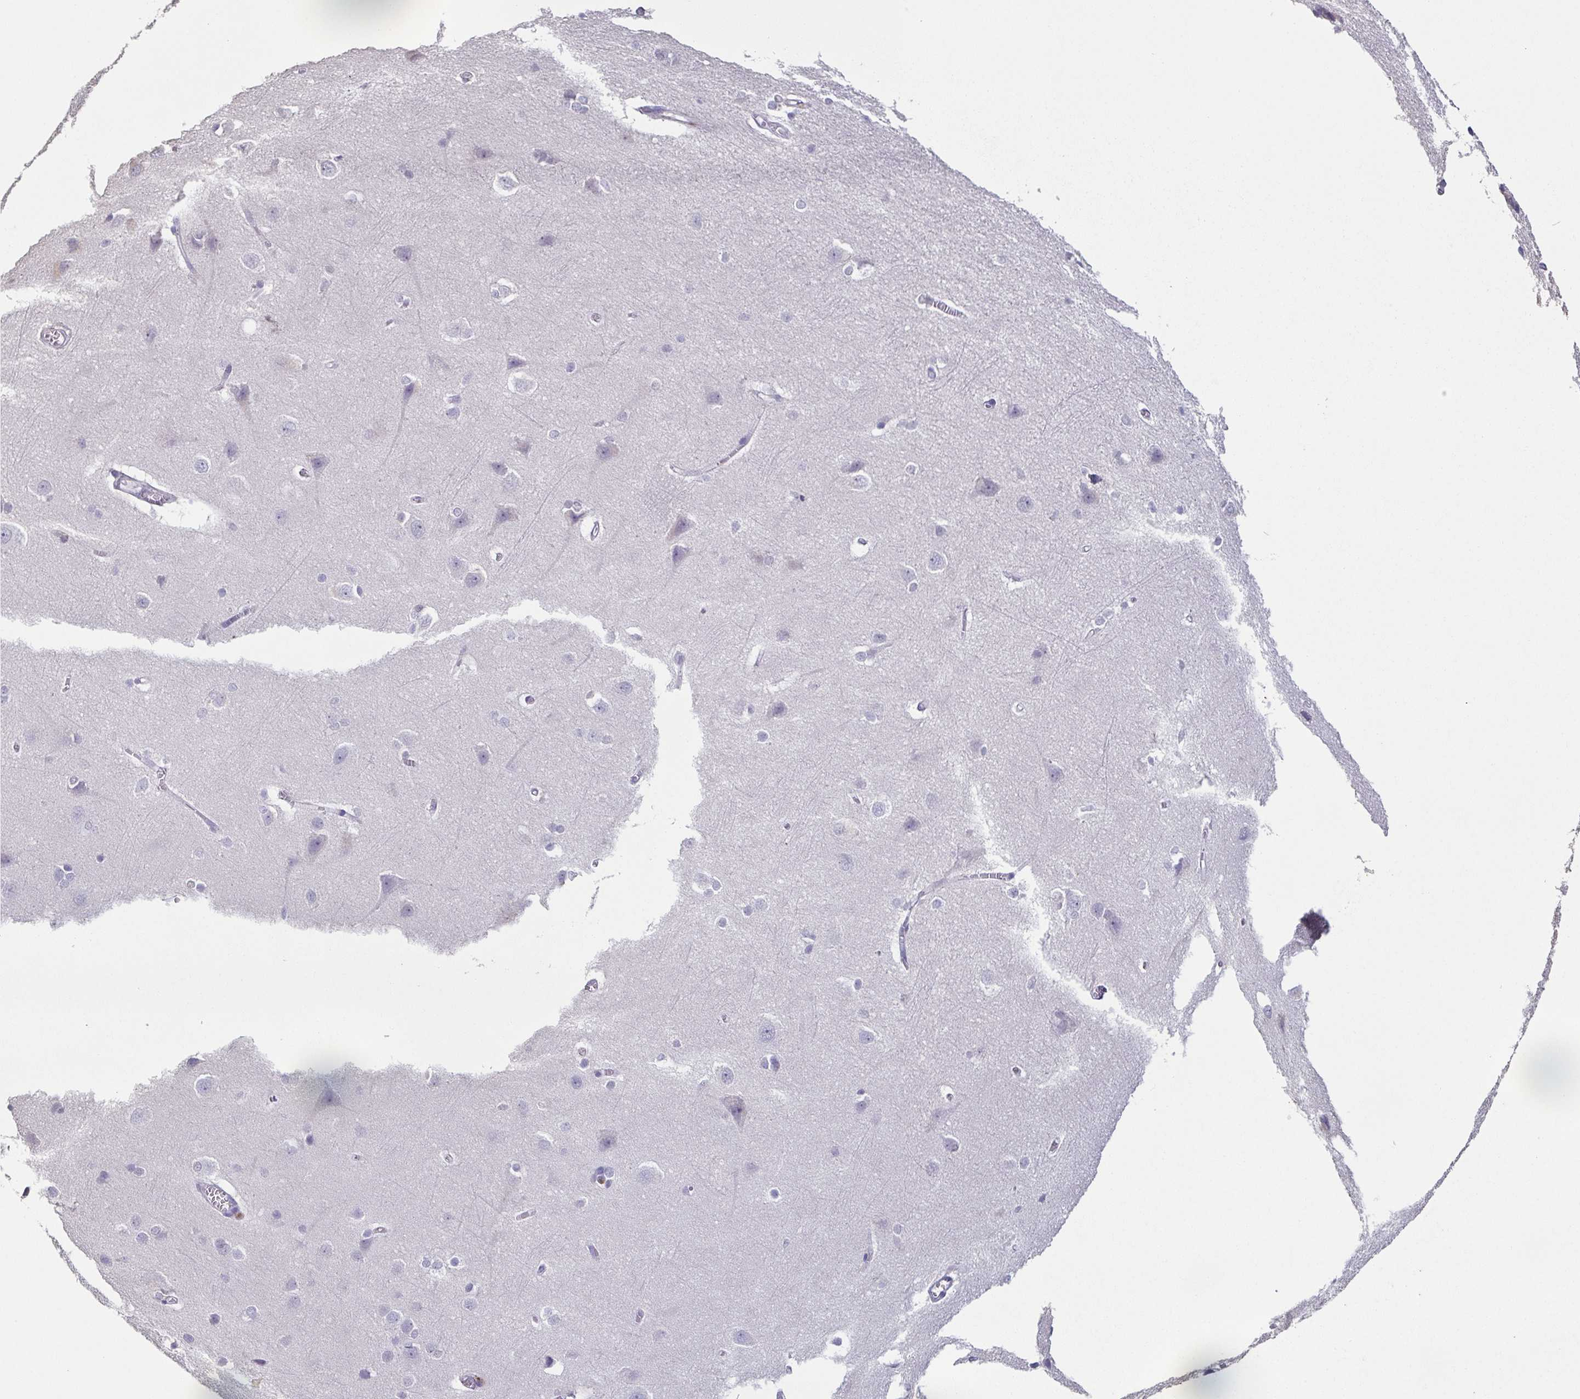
{"staining": {"intensity": "negative", "quantity": "none", "location": "none"}, "tissue": "cerebral cortex", "cell_type": "Endothelial cells", "image_type": "normal", "snomed": [{"axis": "morphology", "description": "Normal tissue, NOS"}, {"axis": "topography", "description": "Cerebral cortex"}], "caption": "Immunohistochemistry of unremarkable human cerebral cortex reveals no staining in endothelial cells.", "gene": "BPIFA2", "patient": {"sex": "male", "age": 37}}